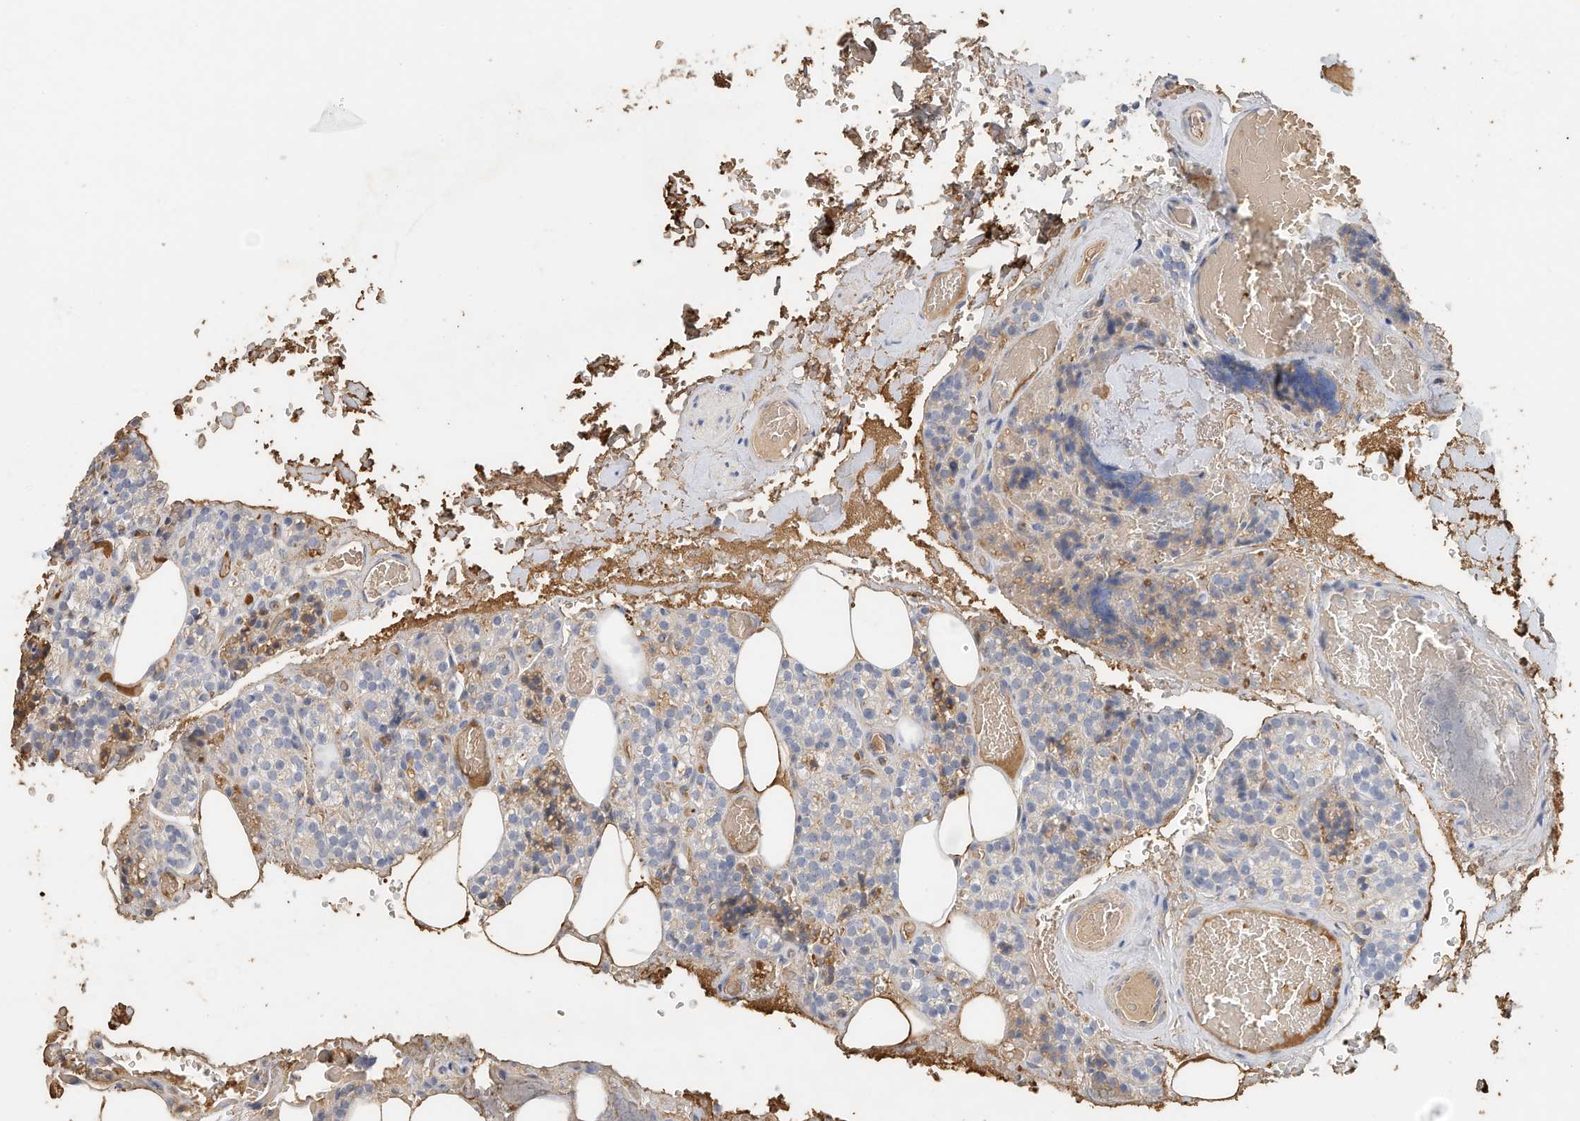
{"staining": {"intensity": "negative", "quantity": "none", "location": "none"}, "tissue": "parathyroid gland", "cell_type": "Glandular cells", "image_type": "normal", "snomed": [{"axis": "morphology", "description": "Normal tissue, NOS"}, {"axis": "topography", "description": "Parathyroid gland"}], "caption": "IHC histopathology image of normal parathyroid gland: parathyroid gland stained with DAB reveals no significant protein expression in glandular cells. (Brightfield microscopy of DAB immunohistochemistry (IHC) at high magnification).", "gene": "RCAN3", "patient": {"sex": "male", "age": 87}}